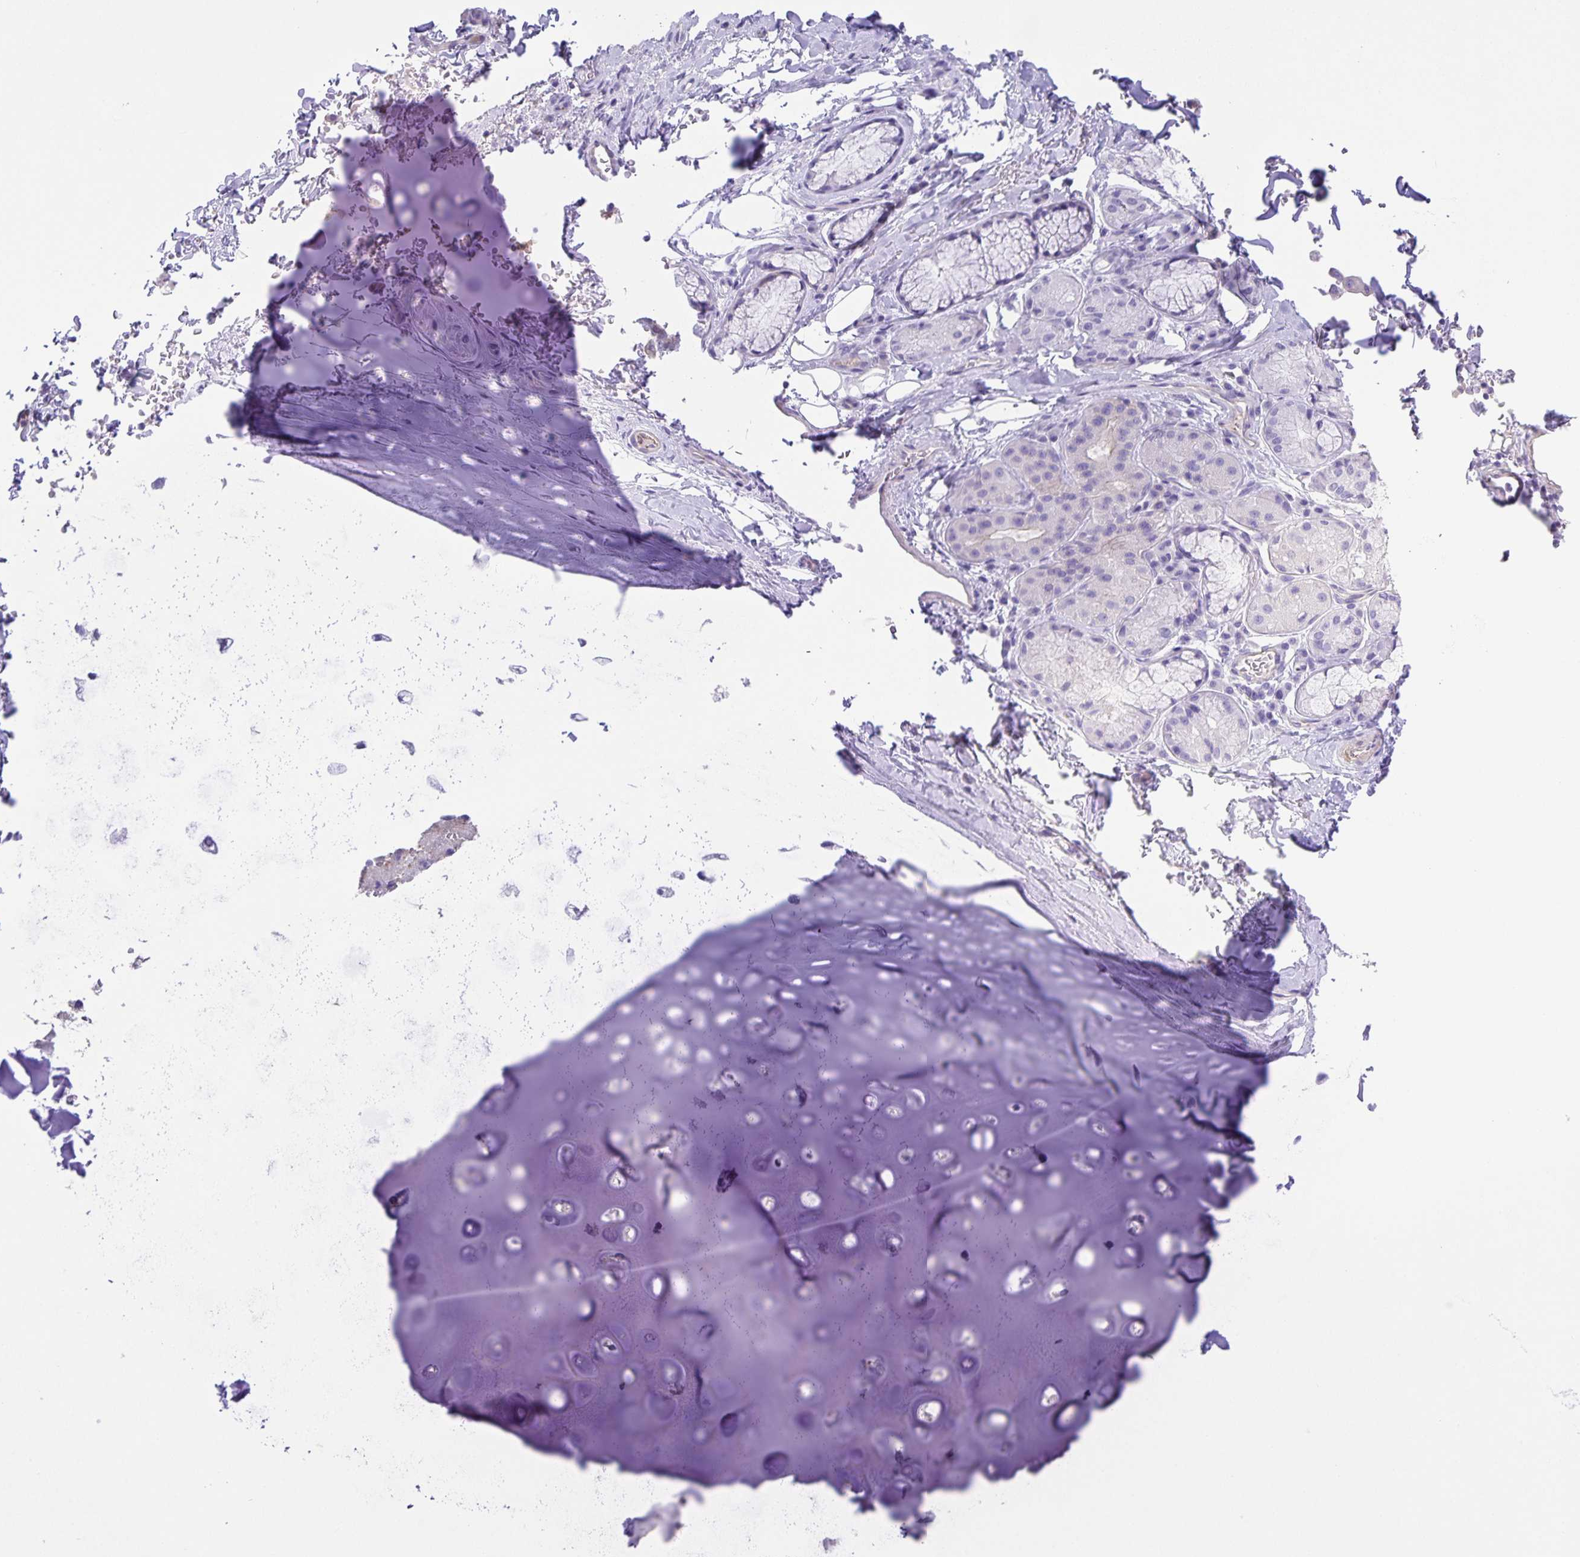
{"staining": {"intensity": "negative", "quantity": "none", "location": "none"}, "tissue": "adipose tissue", "cell_type": "Adipocytes", "image_type": "normal", "snomed": [{"axis": "morphology", "description": "Normal tissue, NOS"}, {"axis": "topography", "description": "Cartilage tissue"}, {"axis": "topography", "description": "Bronchus"}], "caption": "Immunohistochemistry image of normal adipose tissue stained for a protein (brown), which shows no staining in adipocytes. (Immunohistochemistry, brightfield microscopy, high magnification).", "gene": "UBQLN3", "patient": {"sex": "male", "age": 64}}